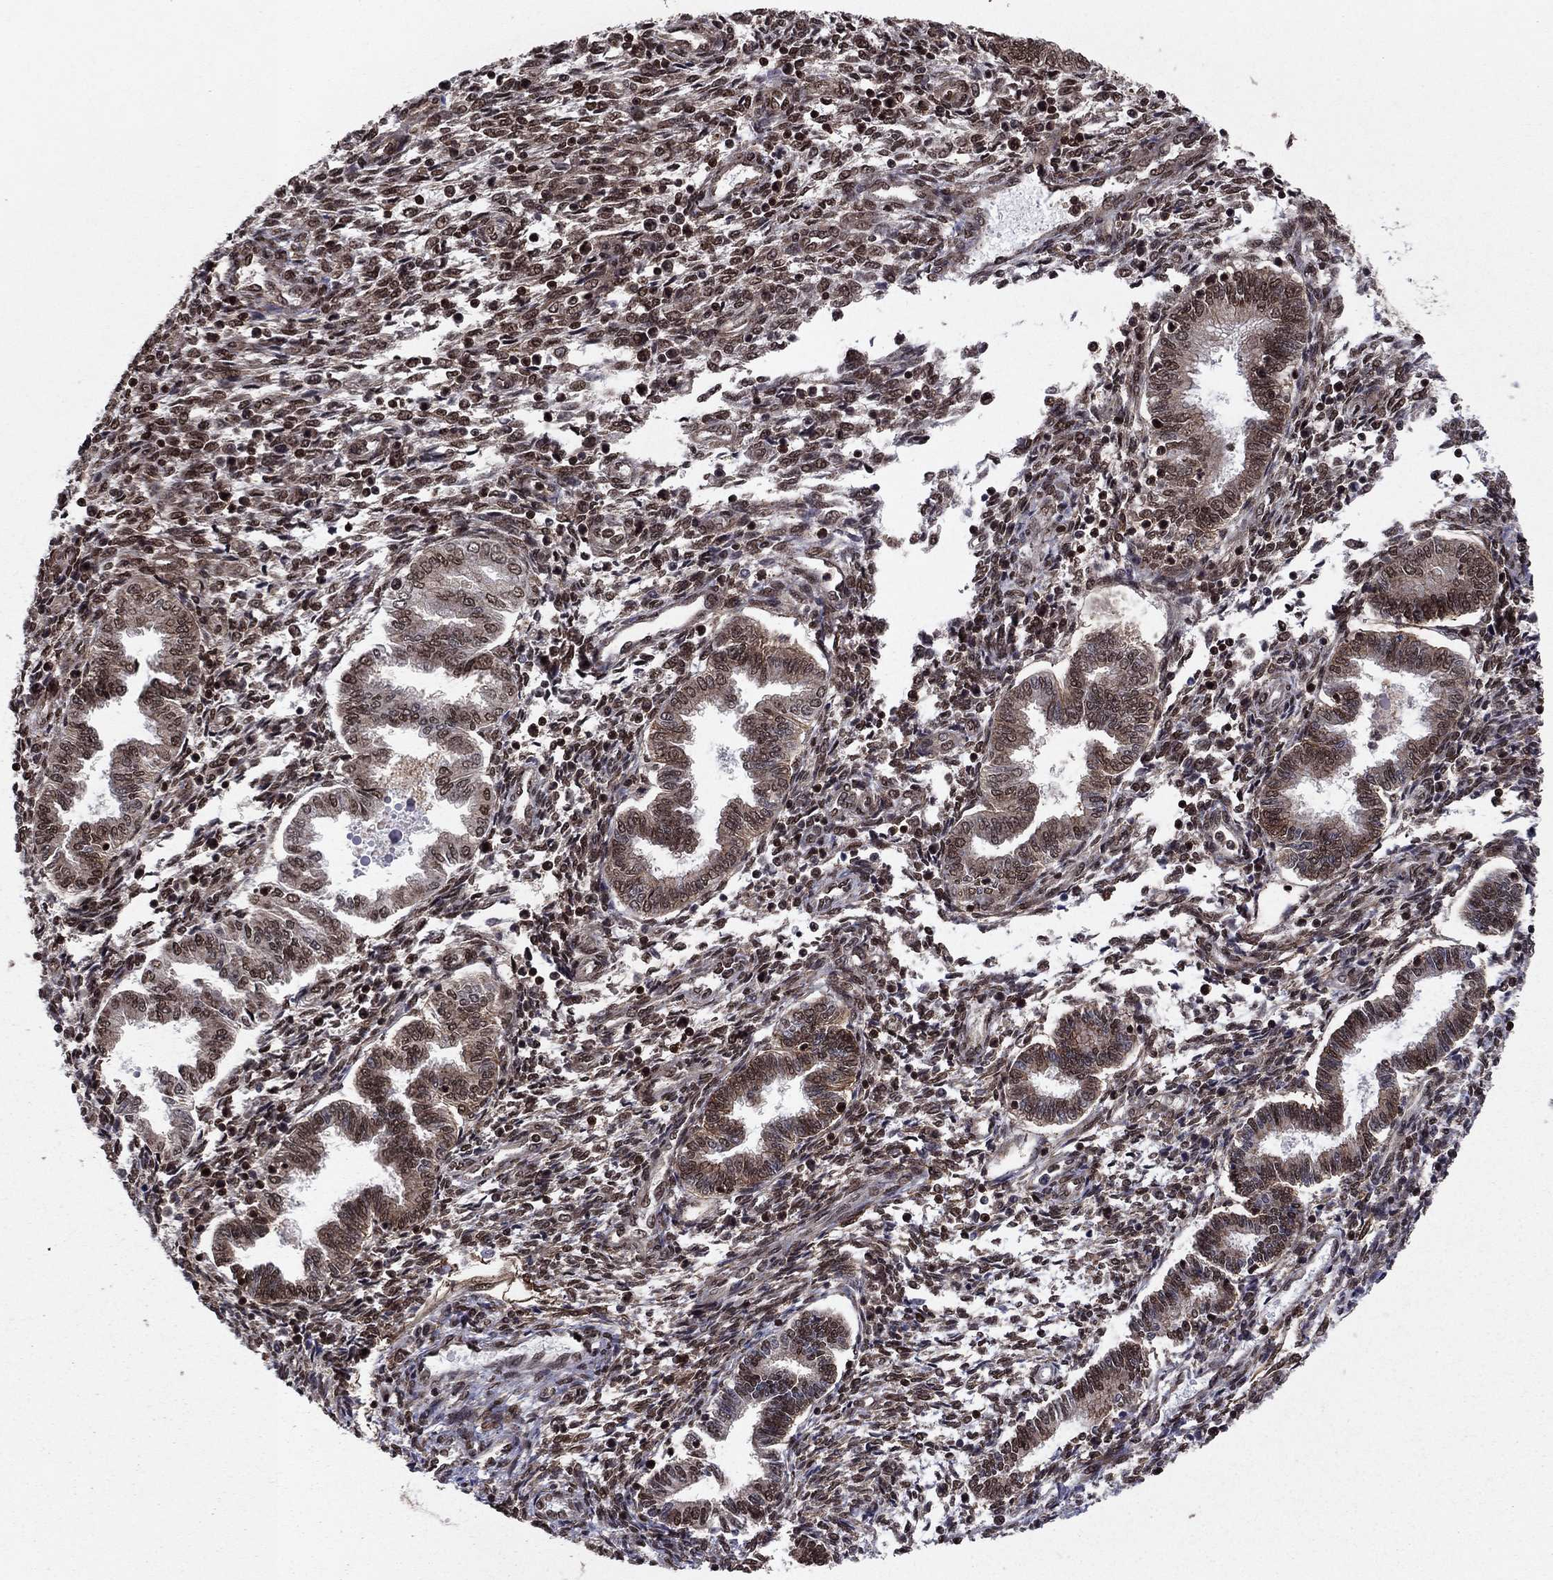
{"staining": {"intensity": "strong", "quantity": "25%-75%", "location": "cytoplasmic/membranous,nuclear"}, "tissue": "endometrium", "cell_type": "Cells in endometrial stroma", "image_type": "normal", "snomed": [{"axis": "morphology", "description": "Normal tissue, NOS"}, {"axis": "topography", "description": "Endometrium"}], "caption": "DAB immunohistochemical staining of benign human endometrium reveals strong cytoplasmic/membranous,nuclear protein staining in about 25%-75% of cells in endometrial stroma.", "gene": "SSX2IP", "patient": {"sex": "female", "age": 42}}